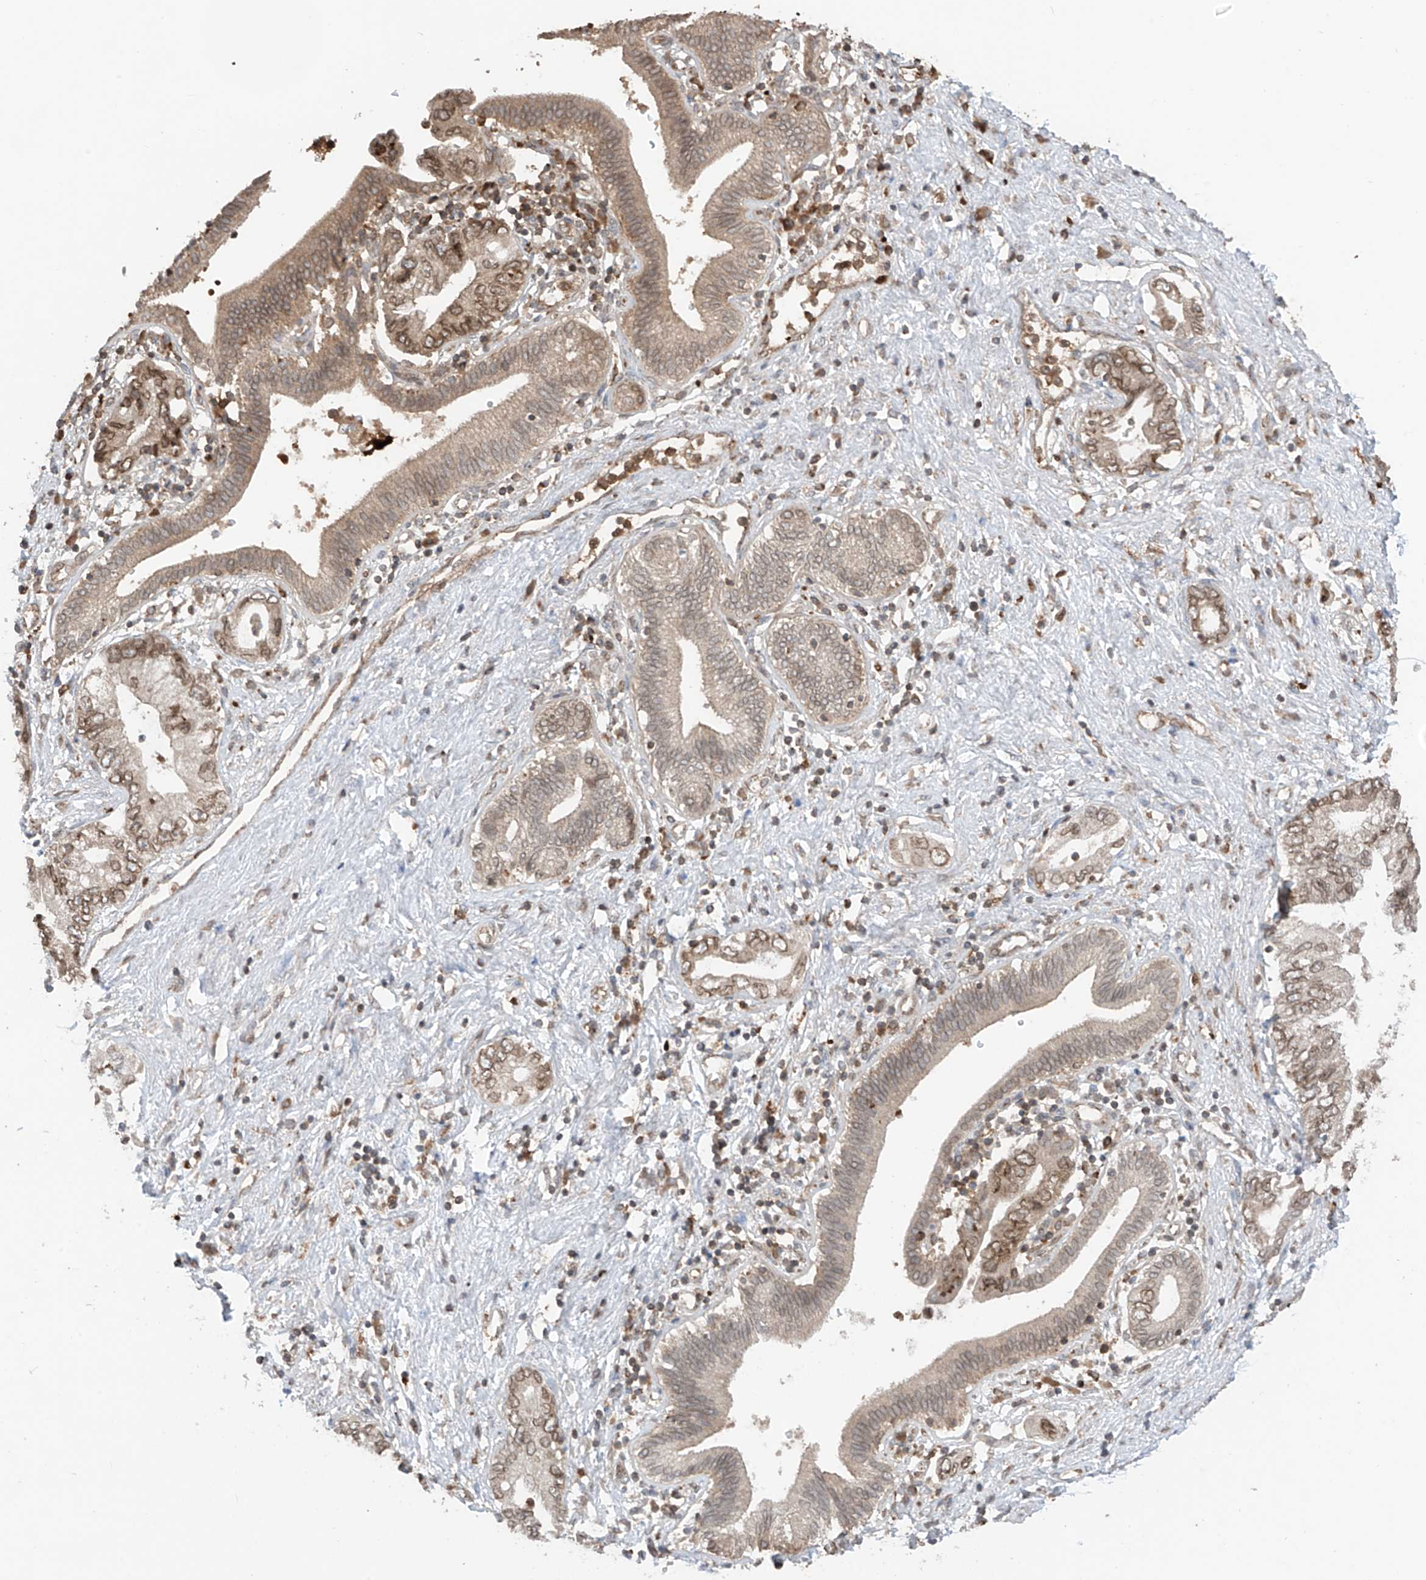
{"staining": {"intensity": "moderate", "quantity": "25%-75%", "location": "cytoplasmic/membranous,nuclear"}, "tissue": "pancreatic cancer", "cell_type": "Tumor cells", "image_type": "cancer", "snomed": [{"axis": "morphology", "description": "Adenocarcinoma, NOS"}, {"axis": "topography", "description": "Pancreas"}], "caption": "Immunohistochemistry (IHC) (DAB) staining of pancreatic cancer (adenocarcinoma) exhibits moderate cytoplasmic/membranous and nuclear protein expression in about 25%-75% of tumor cells.", "gene": "AHCTF1", "patient": {"sex": "female", "age": 73}}